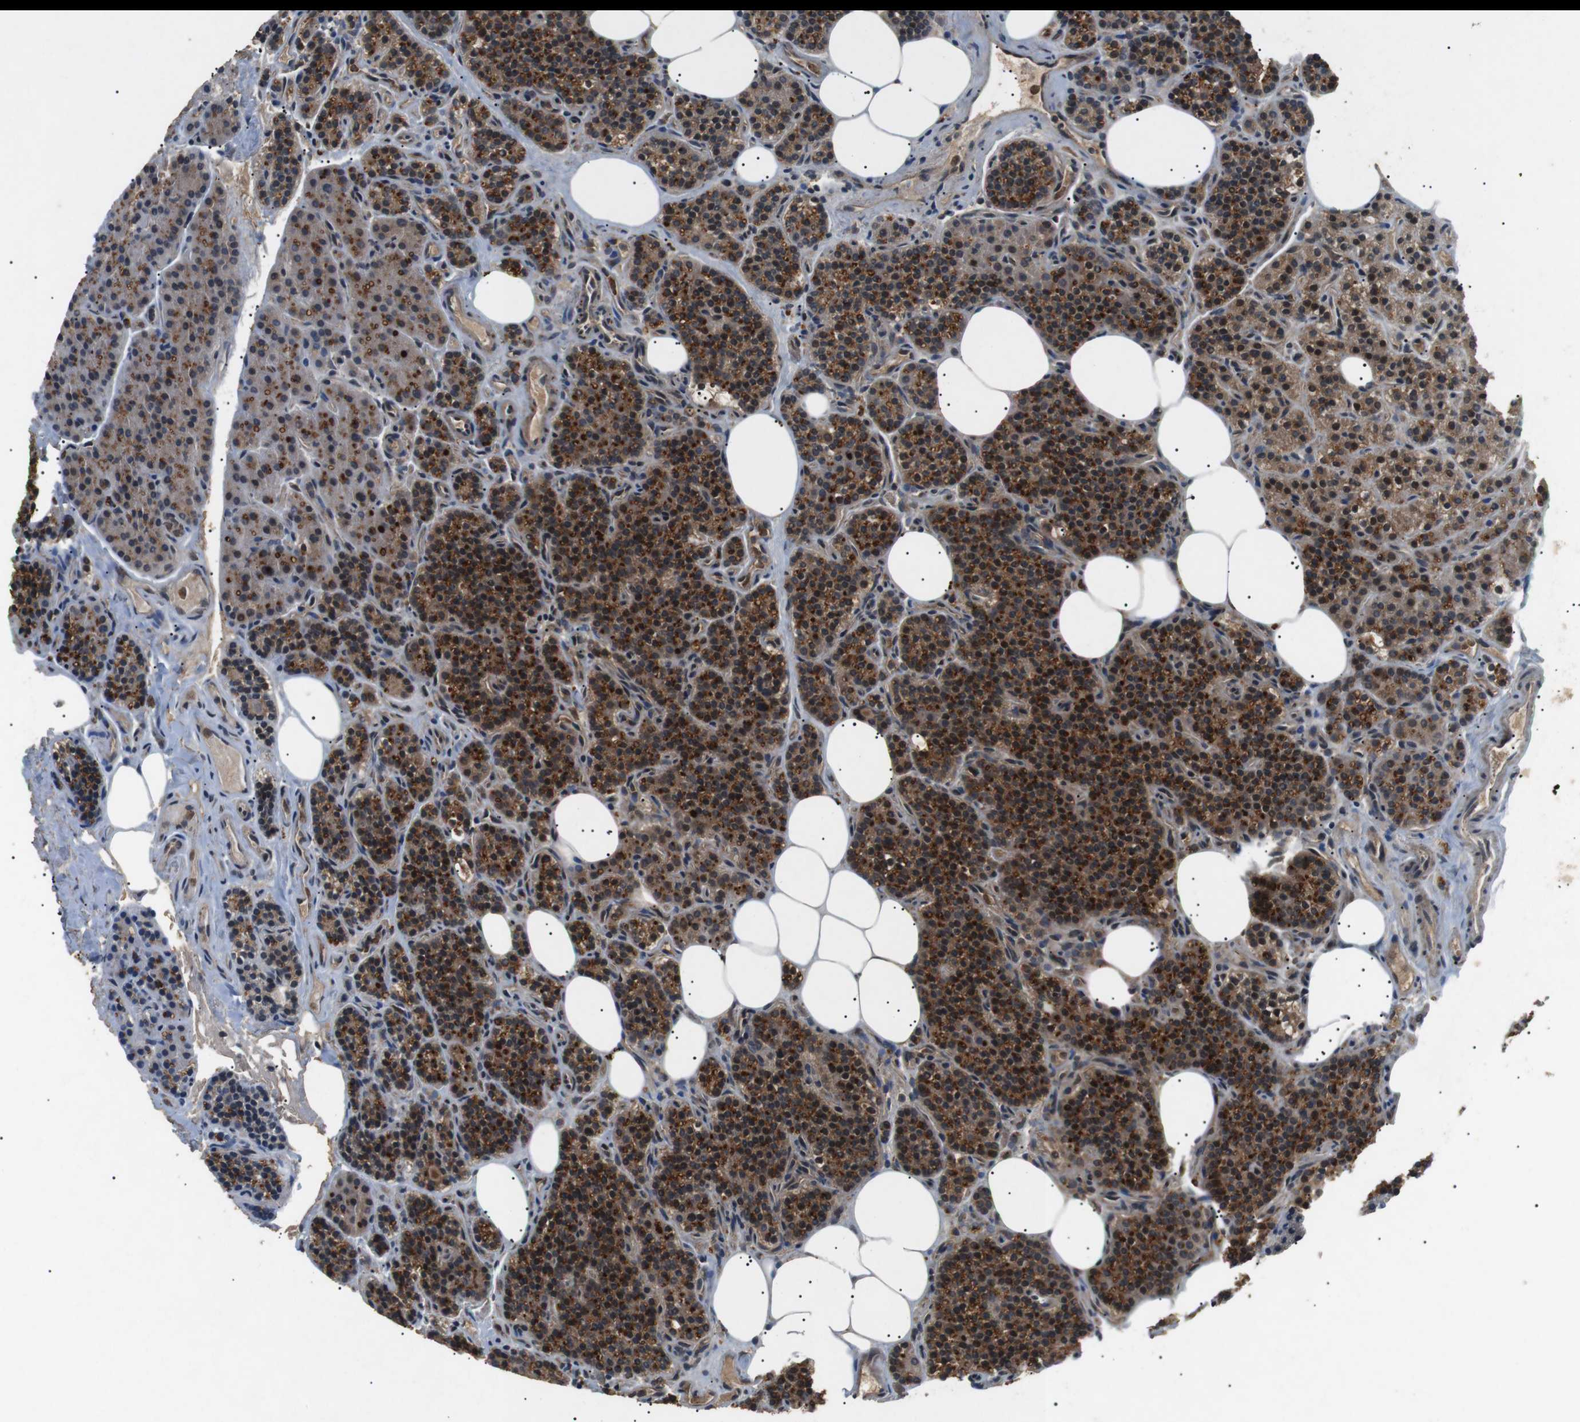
{"staining": {"intensity": "strong", "quantity": ">75%", "location": "cytoplasmic/membranous"}, "tissue": "parathyroid gland", "cell_type": "Glandular cells", "image_type": "normal", "snomed": [{"axis": "morphology", "description": "Normal tissue, NOS"}, {"axis": "morphology", "description": "Adenoma, NOS"}, {"axis": "topography", "description": "Parathyroid gland"}], "caption": "A micrograph showing strong cytoplasmic/membranous expression in about >75% of glandular cells in normal parathyroid gland, as visualized by brown immunohistochemical staining.", "gene": "TBC1D15", "patient": {"sex": "female", "age": 74}}